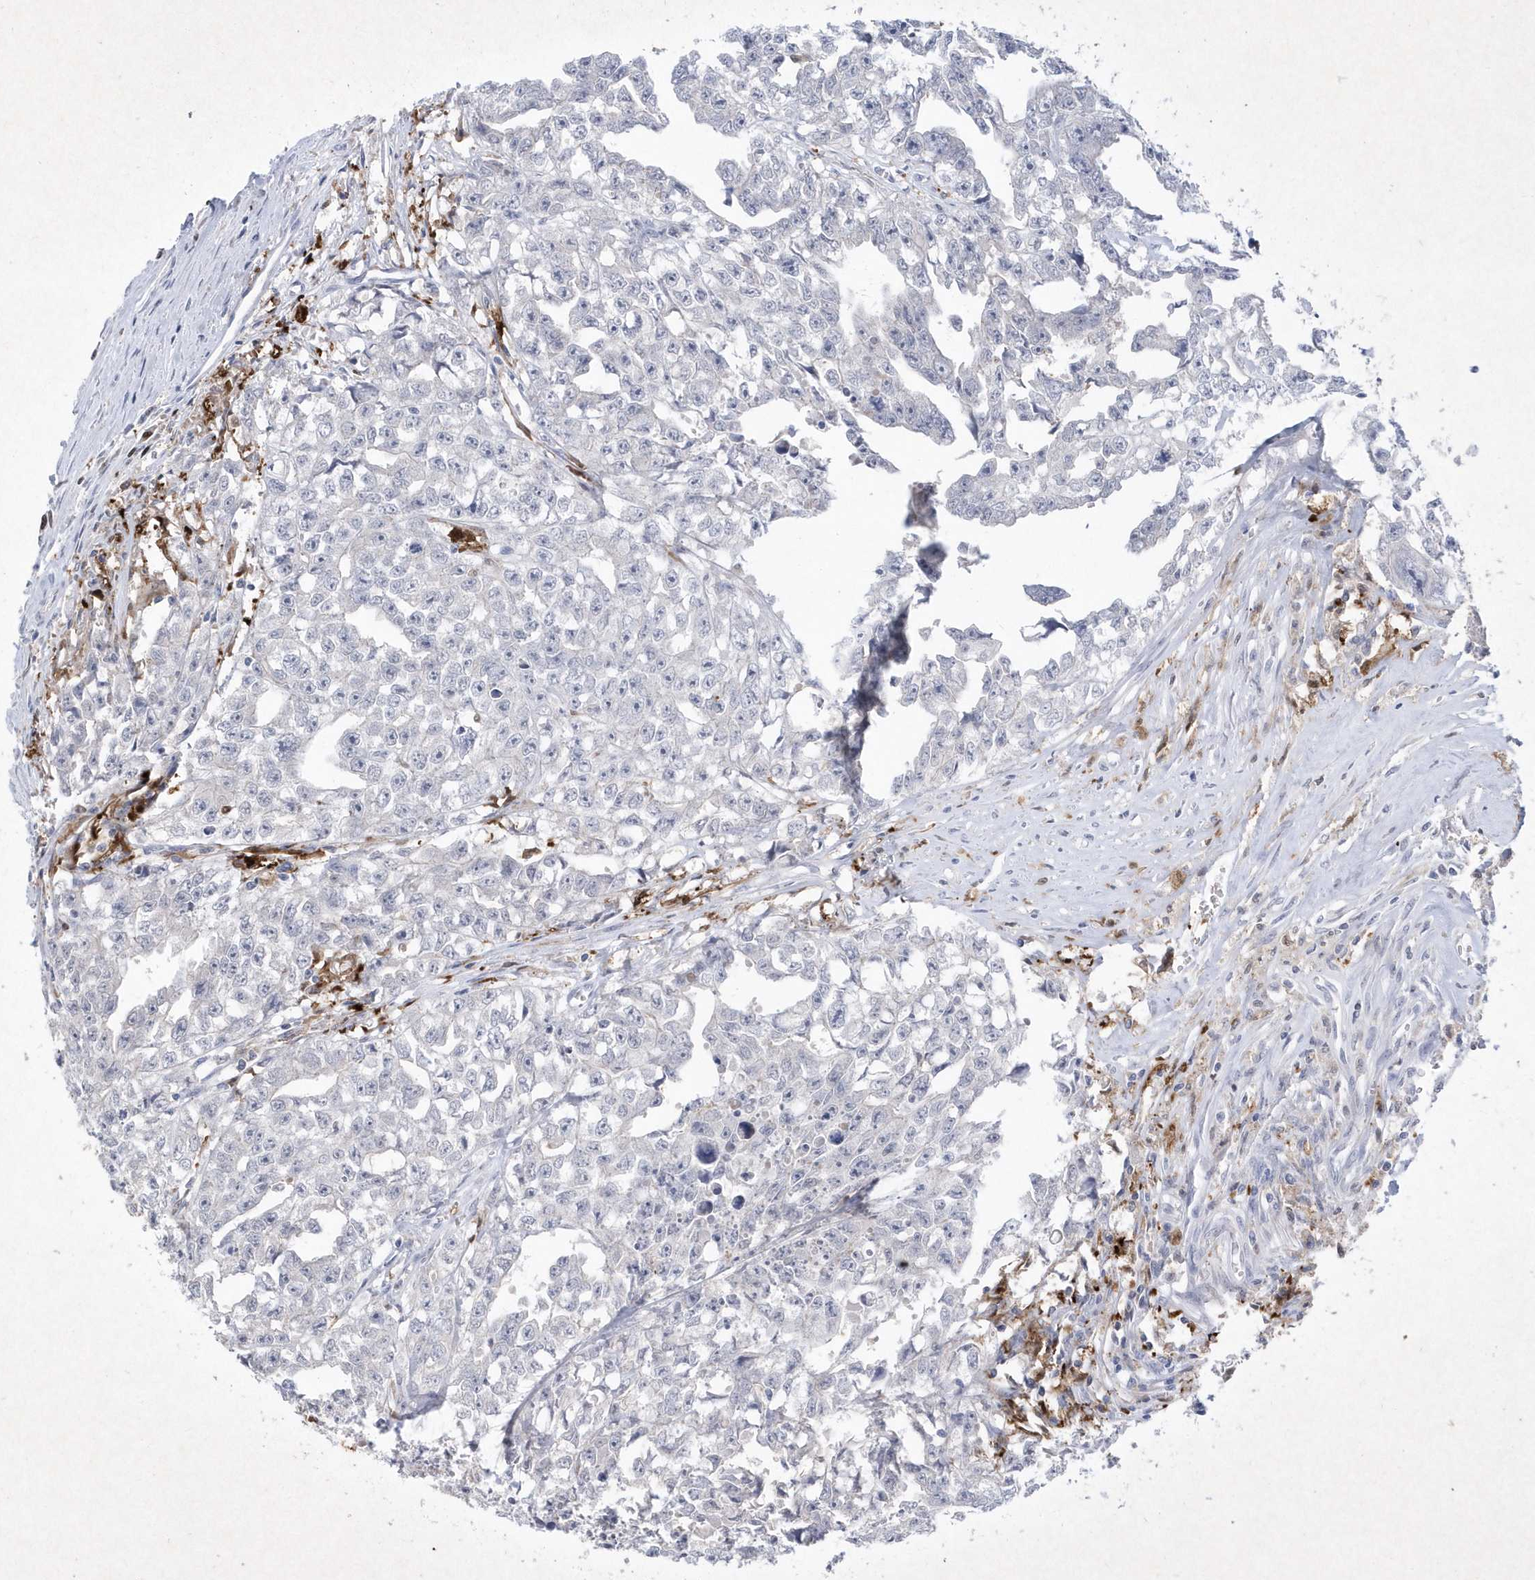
{"staining": {"intensity": "negative", "quantity": "none", "location": "none"}, "tissue": "testis cancer", "cell_type": "Tumor cells", "image_type": "cancer", "snomed": [{"axis": "morphology", "description": "Seminoma, NOS"}, {"axis": "morphology", "description": "Carcinoma, Embryonal, NOS"}, {"axis": "topography", "description": "Testis"}], "caption": "Immunohistochemical staining of human testis seminoma shows no significant positivity in tumor cells.", "gene": "BHLHA15", "patient": {"sex": "male", "age": 43}}